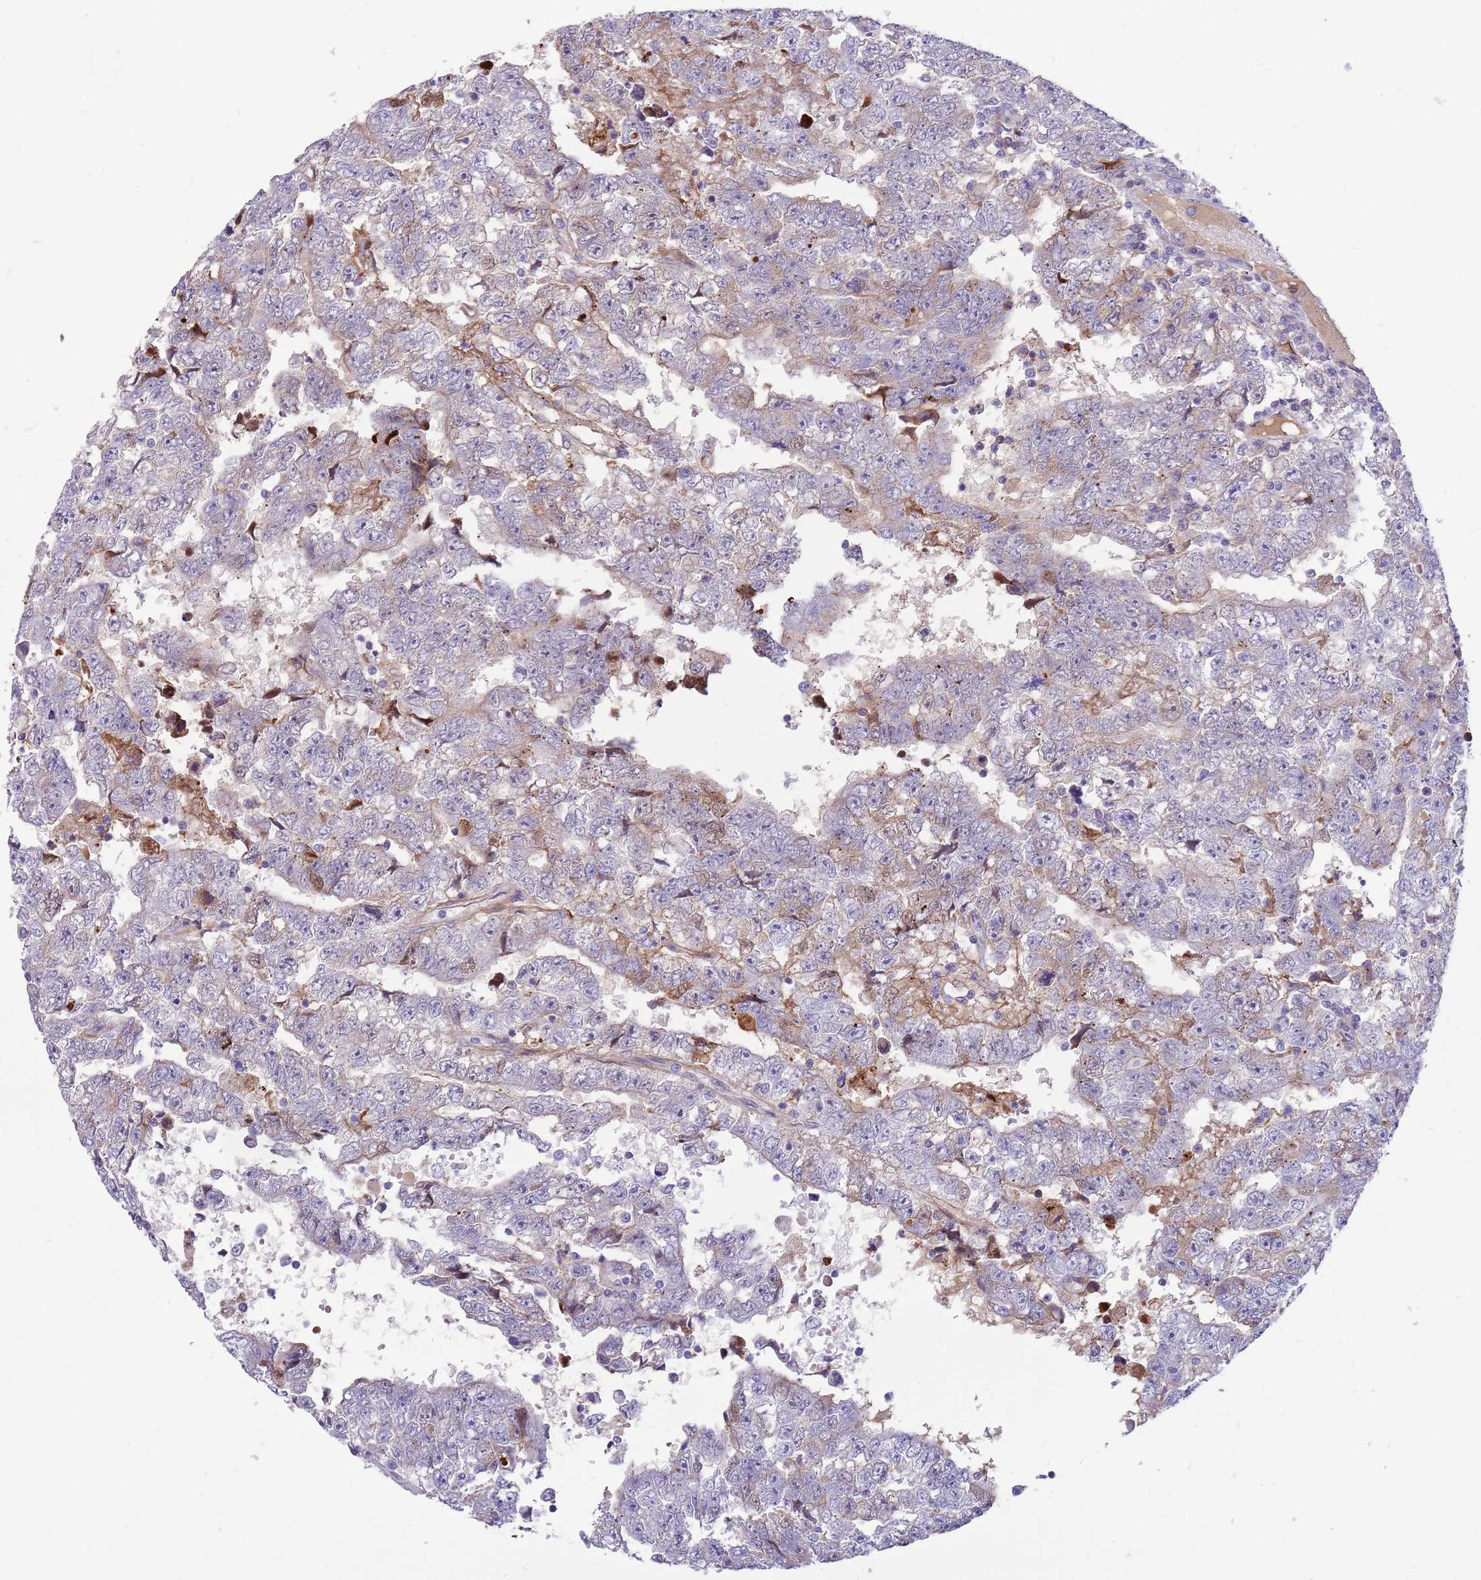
{"staining": {"intensity": "negative", "quantity": "none", "location": "none"}, "tissue": "testis cancer", "cell_type": "Tumor cells", "image_type": "cancer", "snomed": [{"axis": "morphology", "description": "Carcinoma, Embryonal, NOS"}, {"axis": "topography", "description": "Testis"}], "caption": "DAB immunohistochemical staining of human testis cancer (embryonal carcinoma) shows no significant expression in tumor cells.", "gene": "LEPROTL1", "patient": {"sex": "male", "age": 25}}